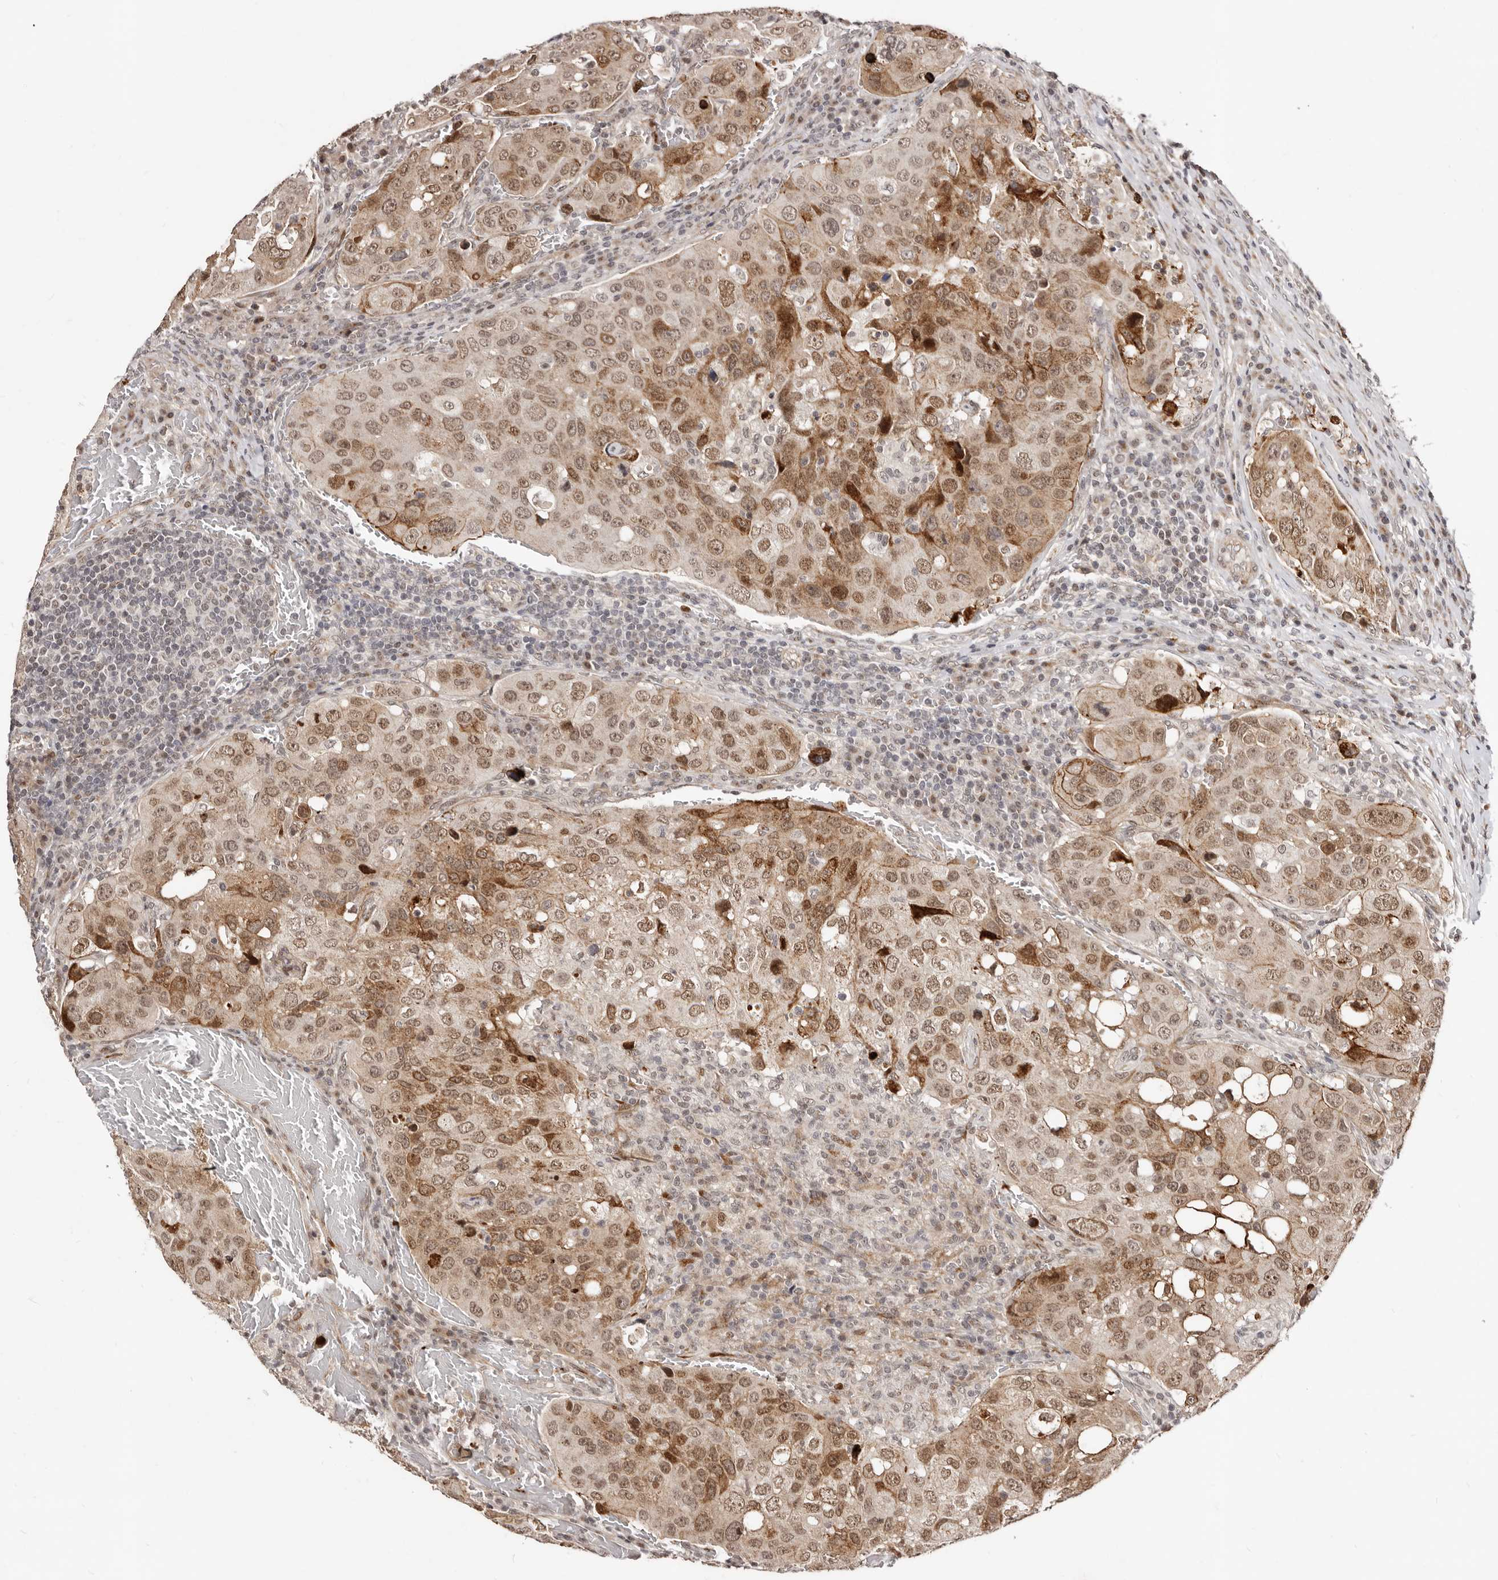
{"staining": {"intensity": "moderate", "quantity": "25%-75%", "location": "cytoplasmic/membranous,nuclear"}, "tissue": "urothelial cancer", "cell_type": "Tumor cells", "image_type": "cancer", "snomed": [{"axis": "morphology", "description": "Urothelial carcinoma, High grade"}, {"axis": "topography", "description": "Lymph node"}, {"axis": "topography", "description": "Urinary bladder"}], "caption": "Immunohistochemical staining of high-grade urothelial carcinoma demonstrates medium levels of moderate cytoplasmic/membranous and nuclear staining in approximately 25%-75% of tumor cells.", "gene": "SRCAP", "patient": {"sex": "male", "age": 51}}